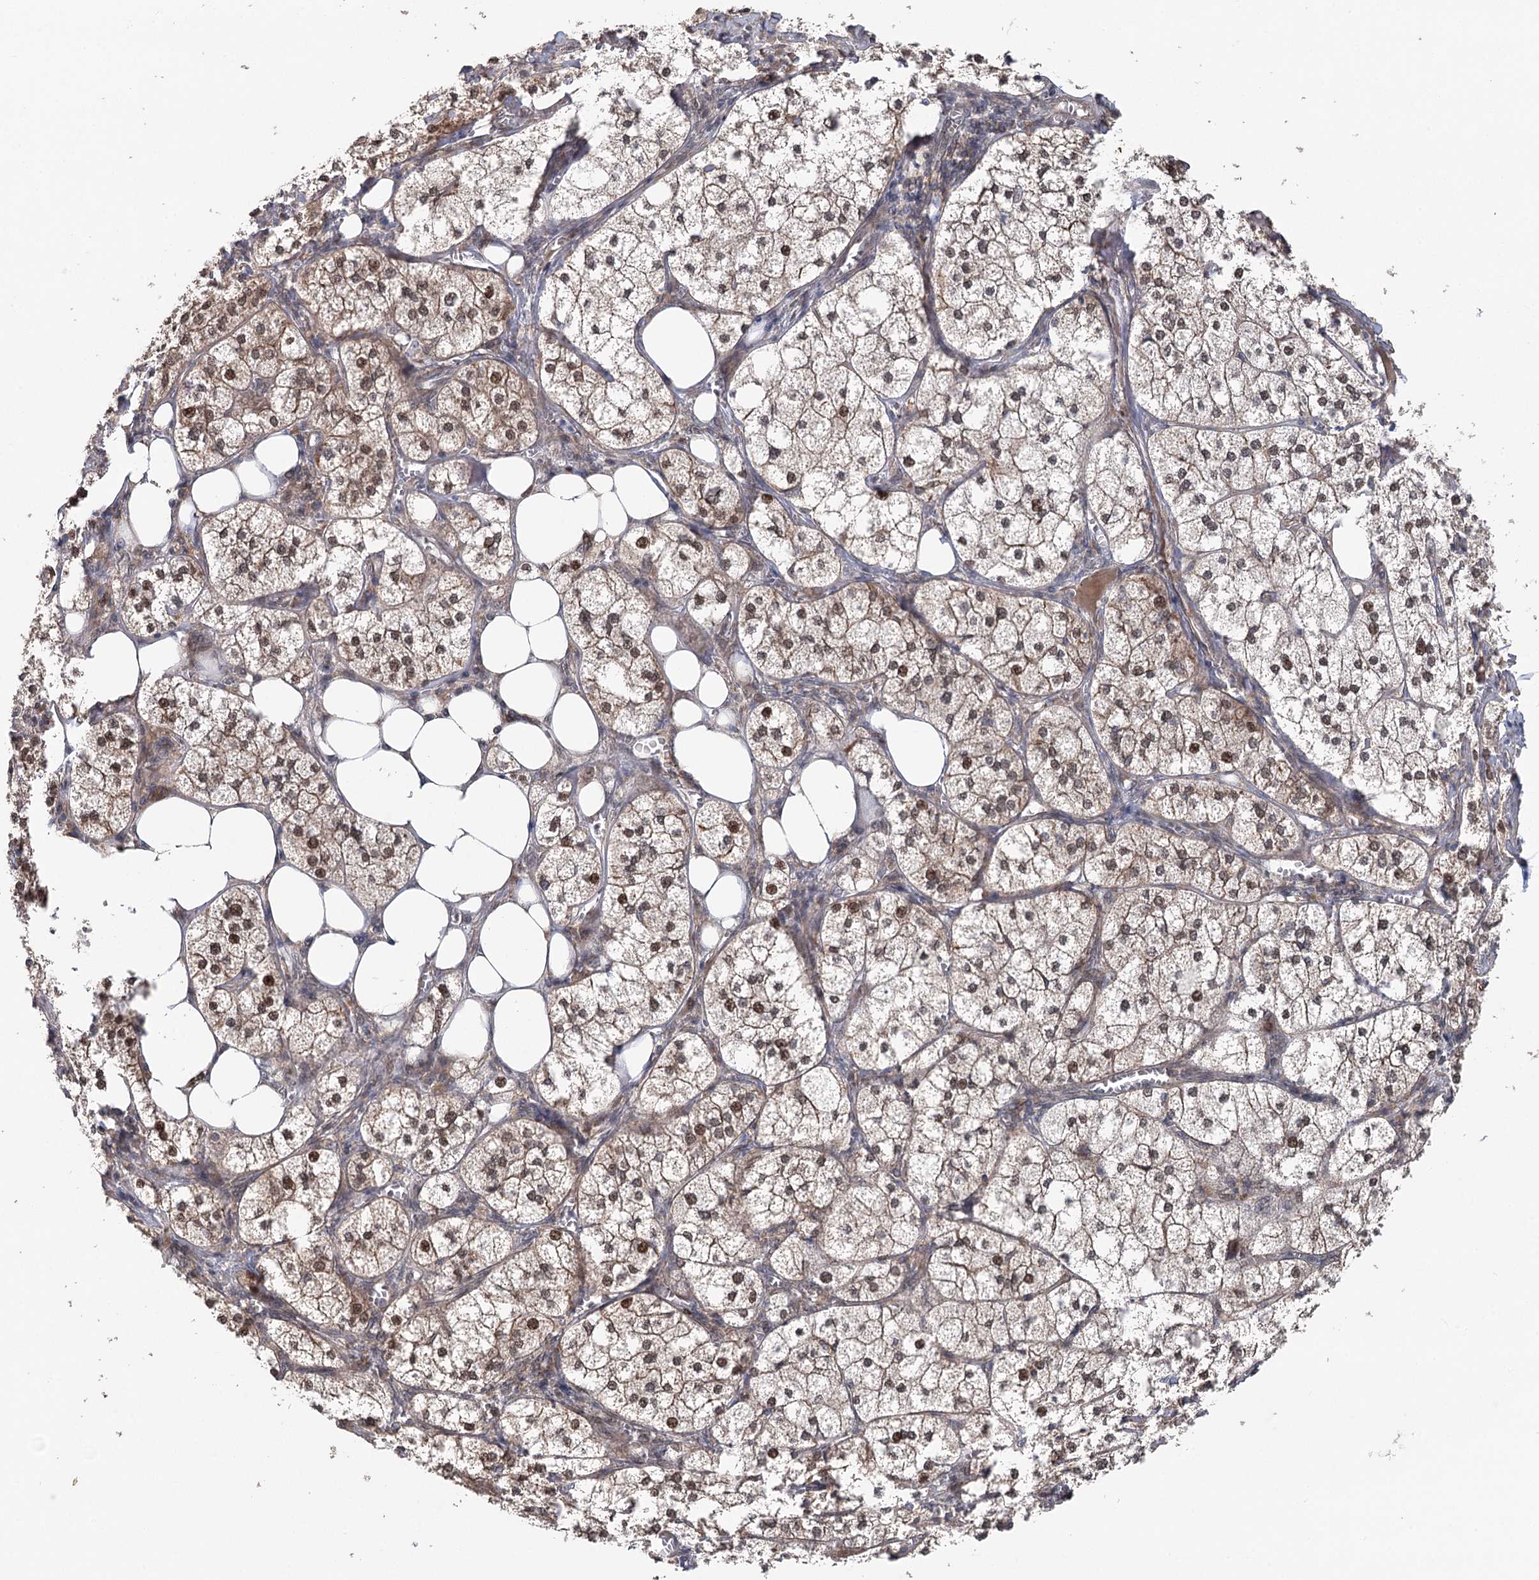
{"staining": {"intensity": "moderate", "quantity": ">75%", "location": "cytoplasmic/membranous,nuclear"}, "tissue": "adrenal gland", "cell_type": "Glandular cells", "image_type": "normal", "snomed": [{"axis": "morphology", "description": "Normal tissue, NOS"}, {"axis": "topography", "description": "Adrenal gland"}], "caption": "Immunohistochemical staining of normal human adrenal gland reveals >75% levels of moderate cytoplasmic/membranous,nuclear protein expression in about >75% of glandular cells.", "gene": "STX6", "patient": {"sex": "female", "age": 61}}